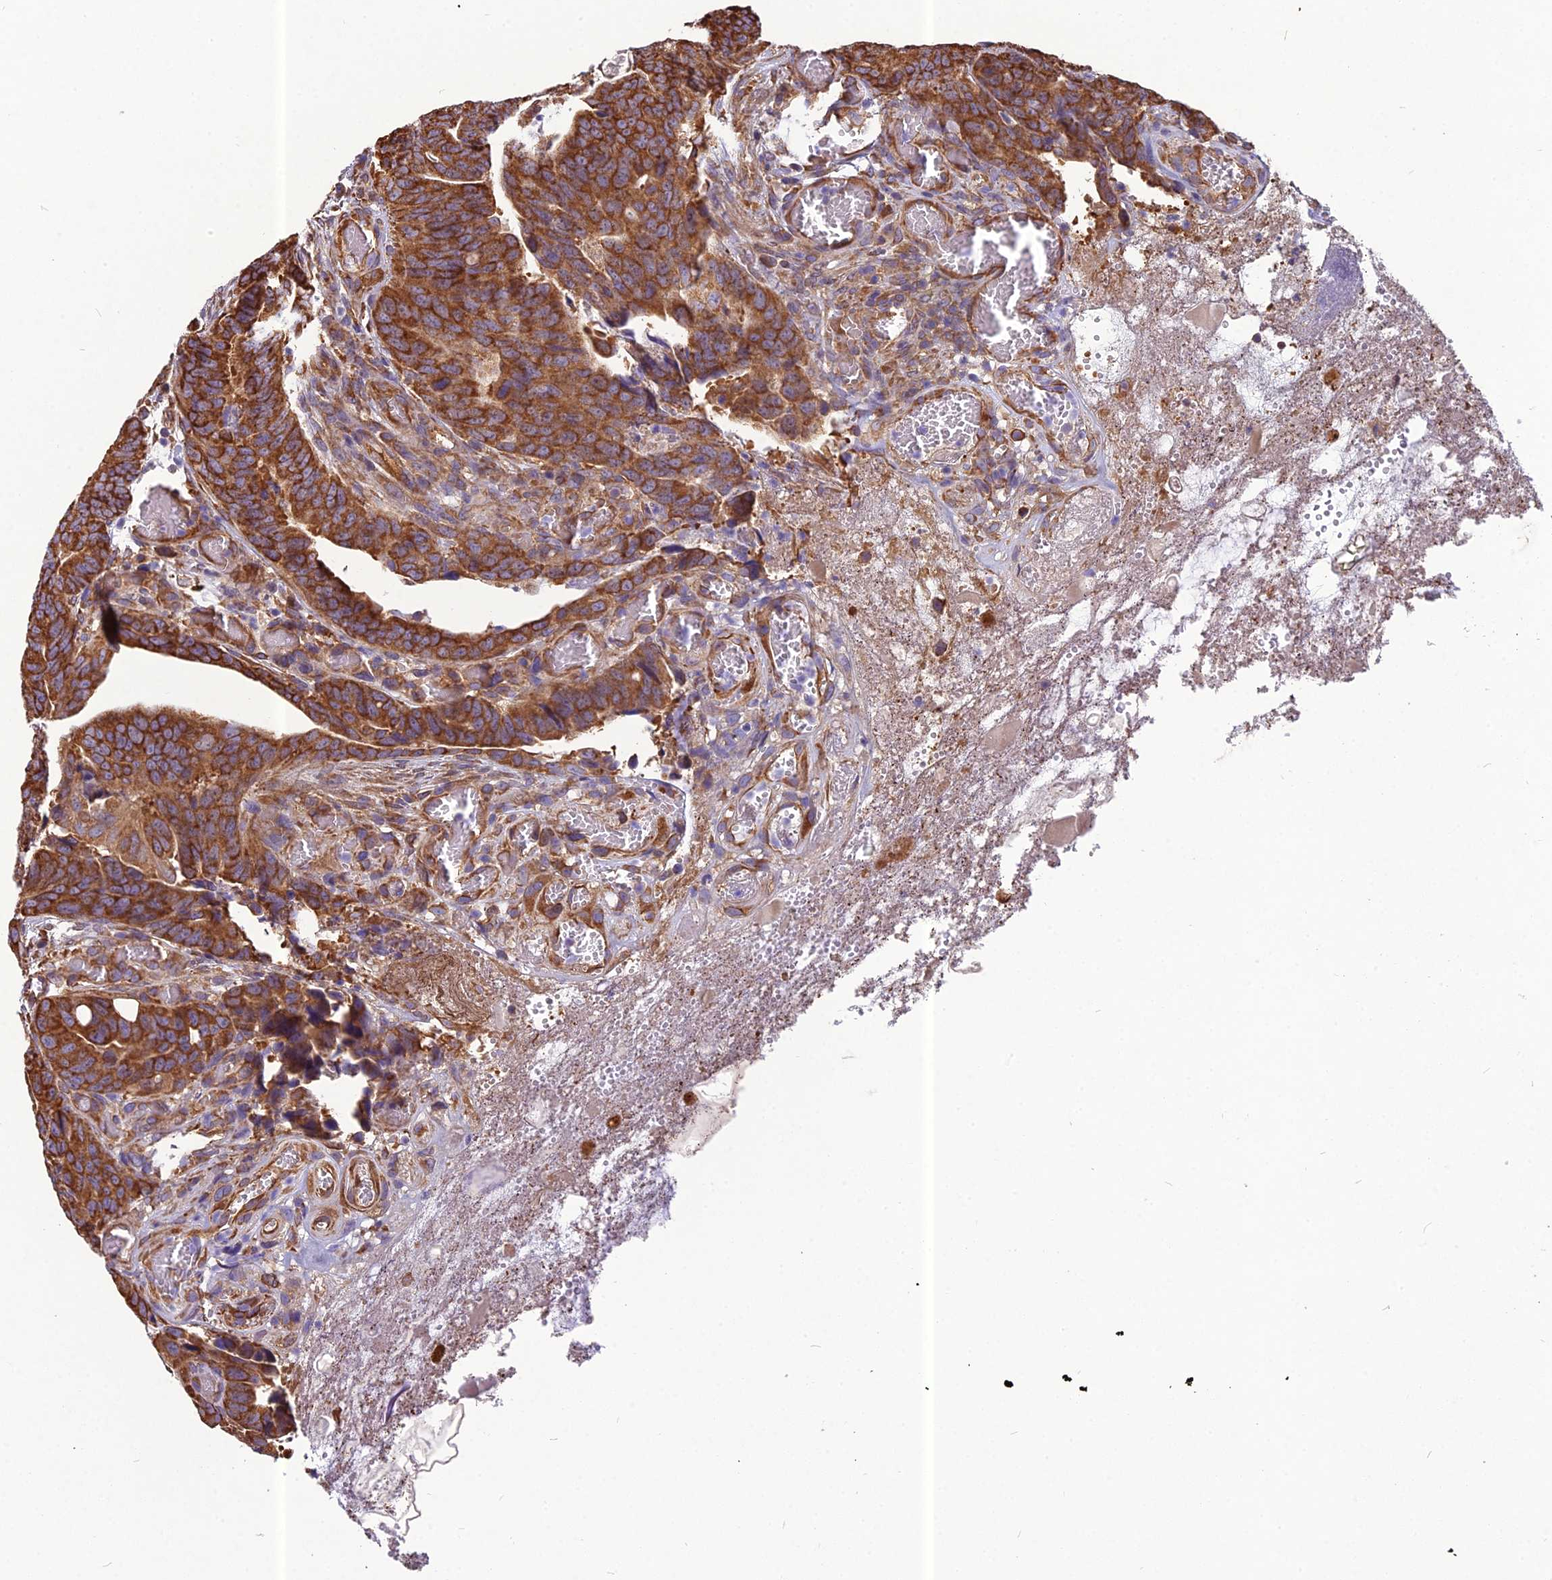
{"staining": {"intensity": "strong", "quantity": ">75%", "location": "cytoplasmic/membranous"}, "tissue": "colorectal cancer", "cell_type": "Tumor cells", "image_type": "cancer", "snomed": [{"axis": "morphology", "description": "Adenocarcinoma, NOS"}, {"axis": "topography", "description": "Colon"}], "caption": "High-power microscopy captured an IHC image of colorectal cancer, revealing strong cytoplasmic/membranous expression in about >75% of tumor cells.", "gene": "SPDL1", "patient": {"sex": "female", "age": 82}}